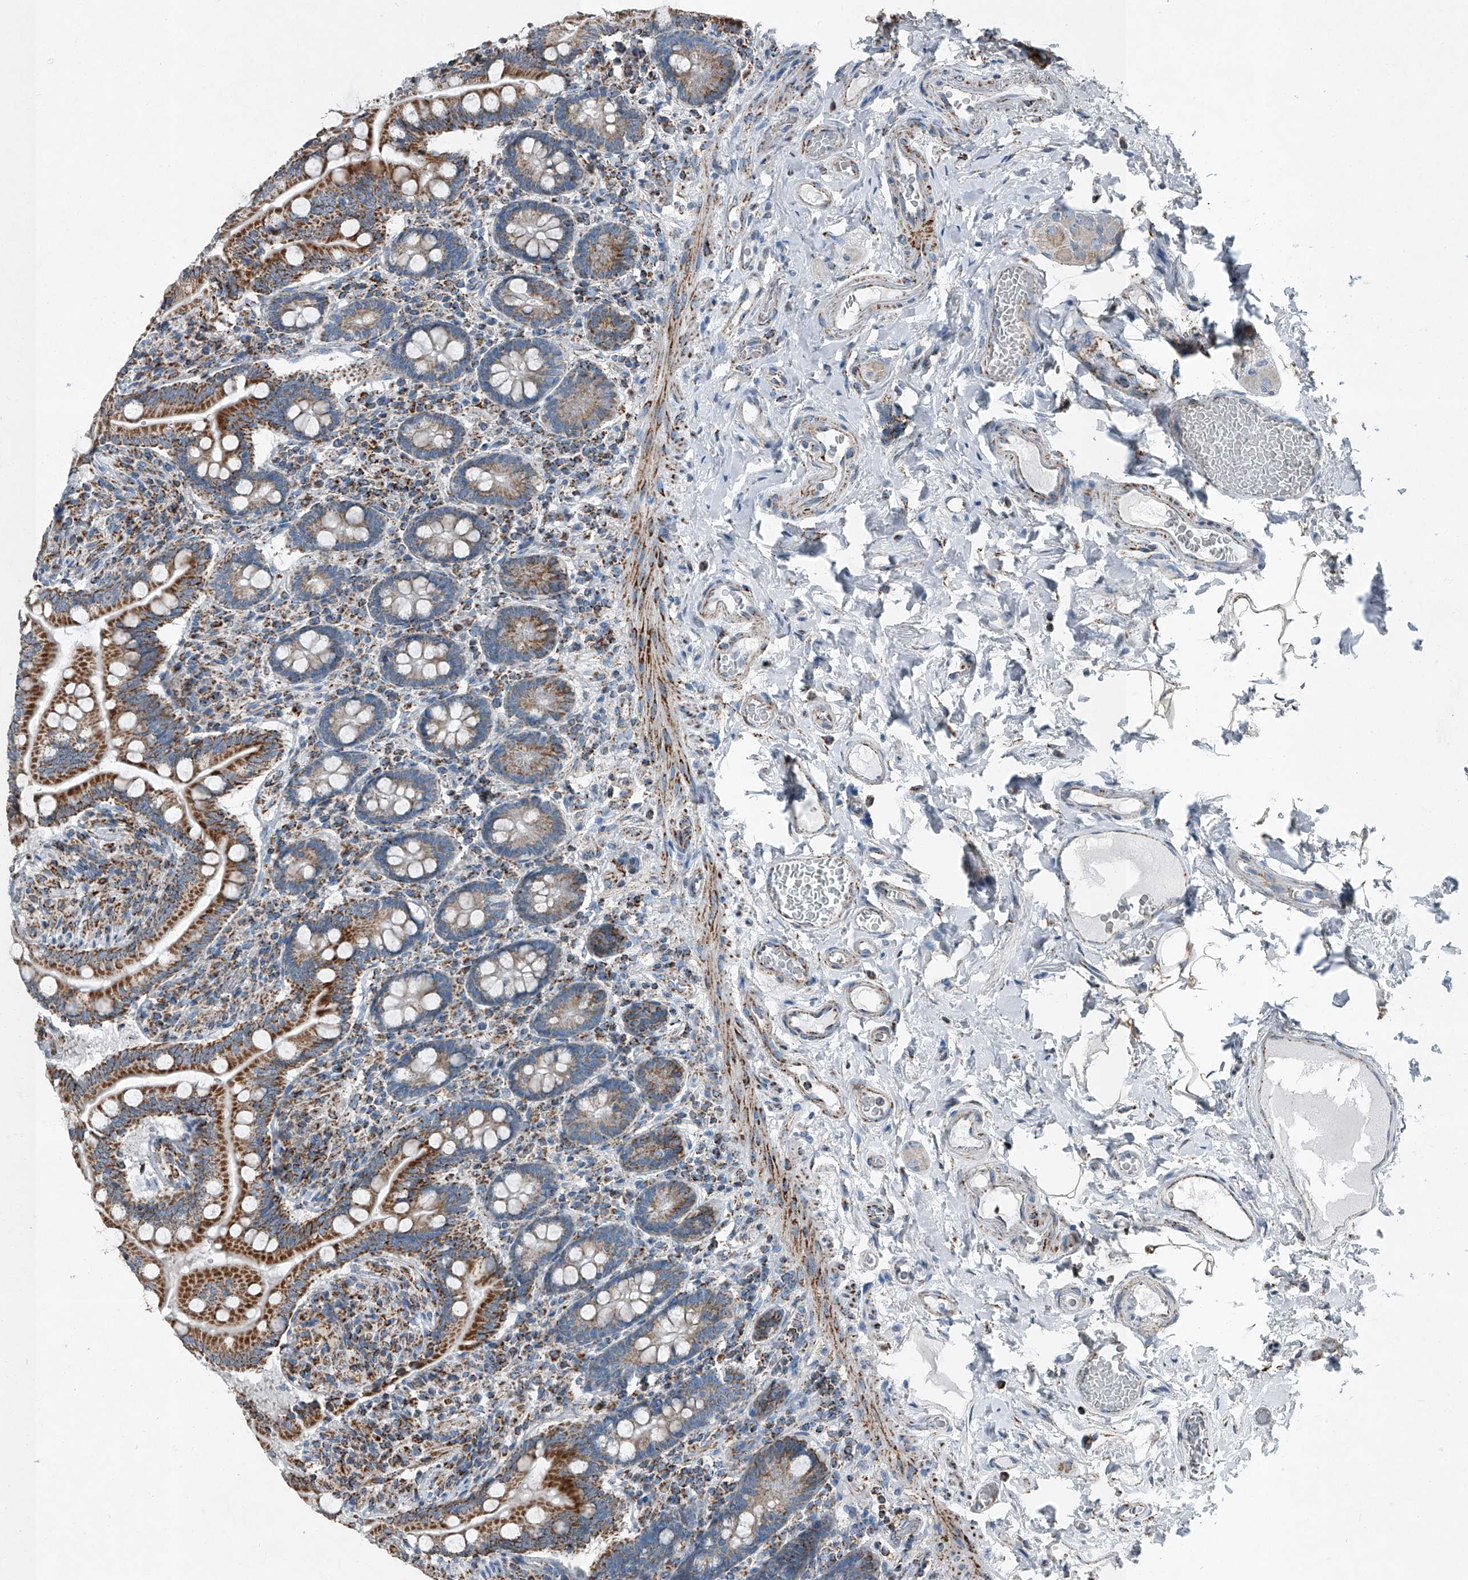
{"staining": {"intensity": "strong", "quantity": "25%-75%", "location": "cytoplasmic/membranous"}, "tissue": "small intestine", "cell_type": "Glandular cells", "image_type": "normal", "snomed": [{"axis": "morphology", "description": "Normal tissue, NOS"}, {"axis": "topography", "description": "Small intestine"}], "caption": "A high amount of strong cytoplasmic/membranous staining is identified in approximately 25%-75% of glandular cells in unremarkable small intestine. The staining was performed using DAB (3,3'-diaminobenzidine) to visualize the protein expression in brown, while the nuclei were stained in blue with hematoxylin (Magnification: 20x).", "gene": "CHRNA7", "patient": {"sex": "female", "age": 64}}